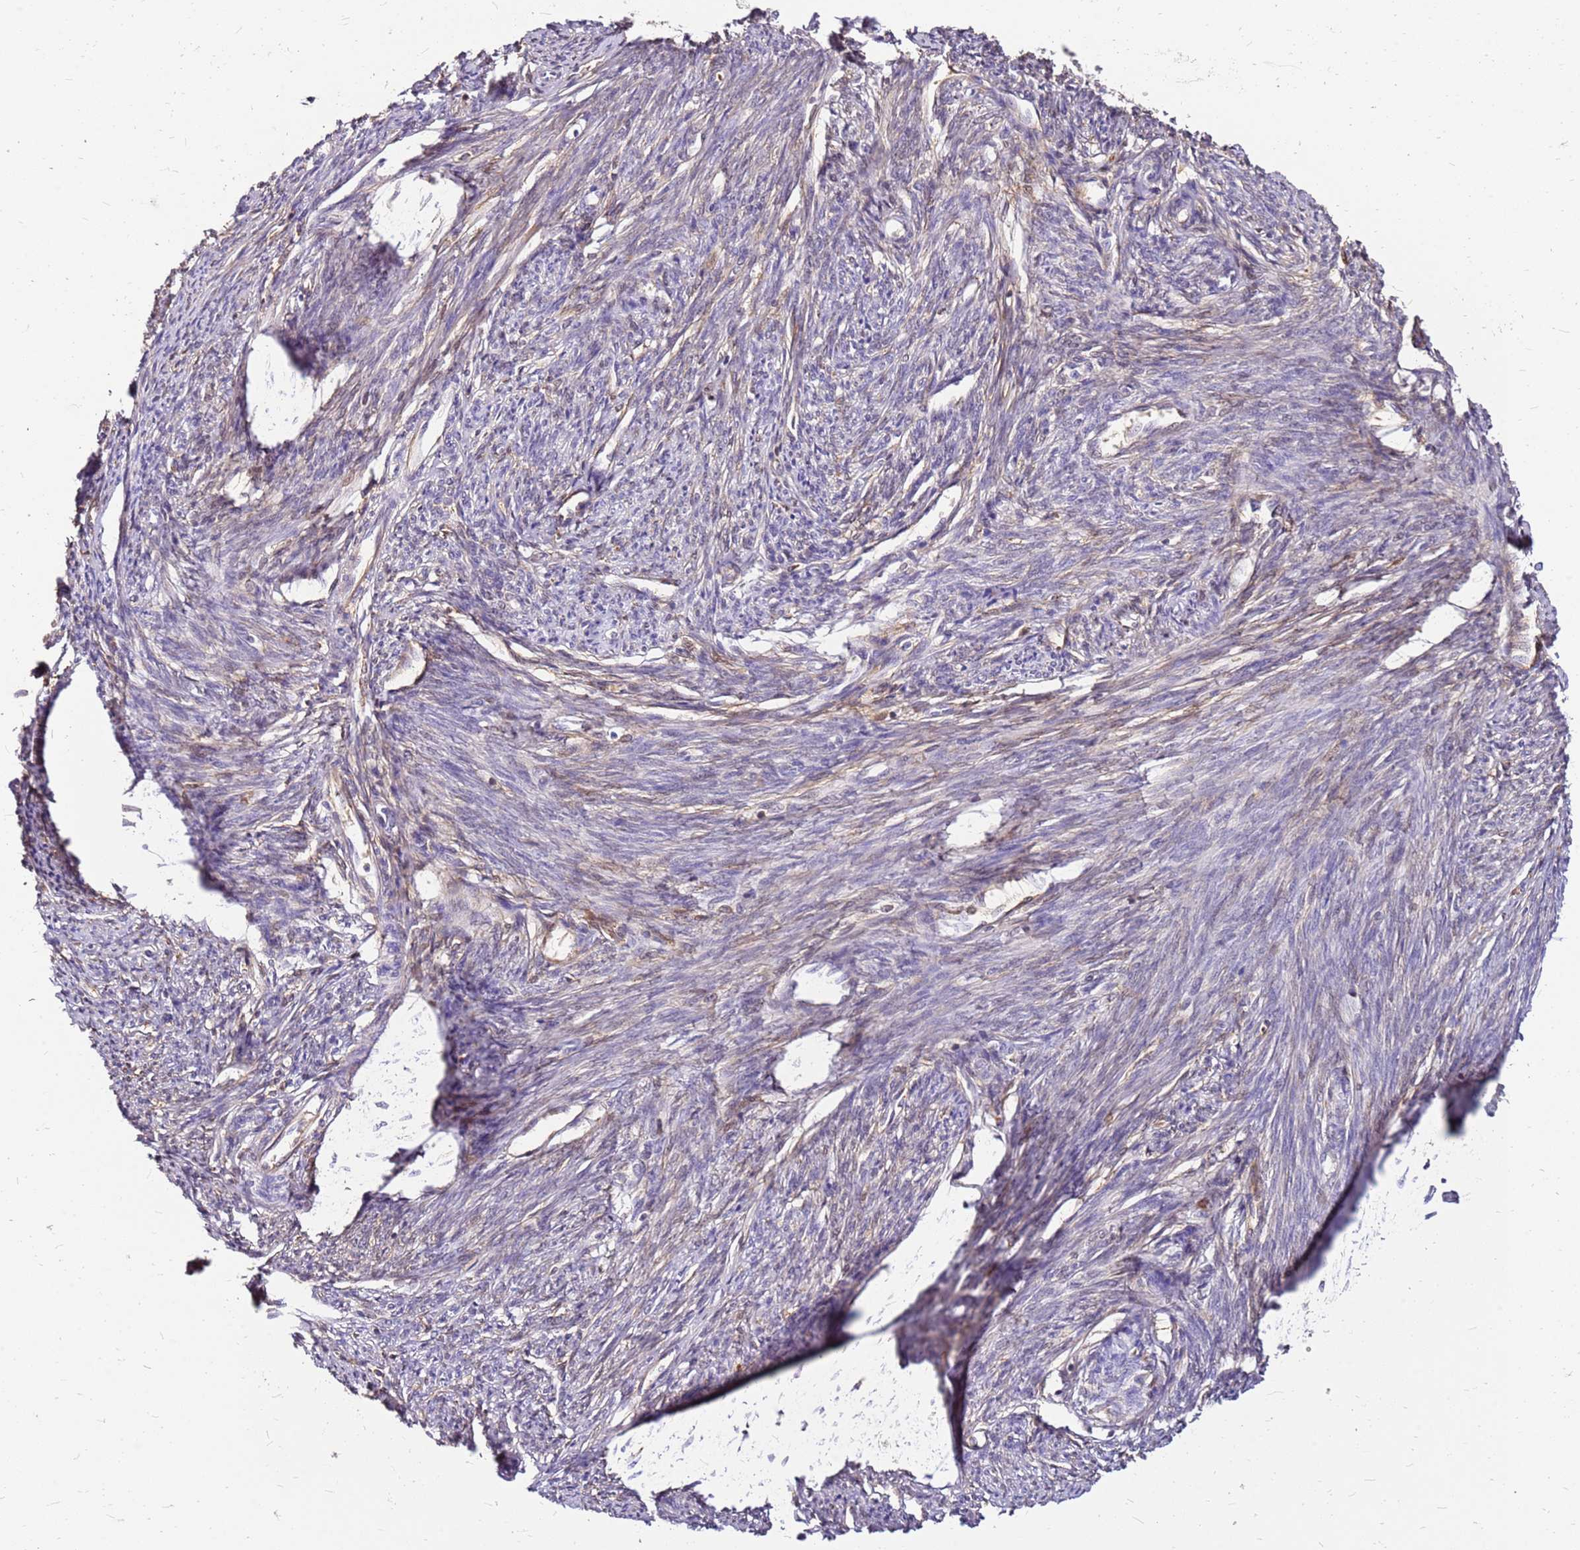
{"staining": {"intensity": "weak", "quantity": "25%-75%", "location": "cytoplasmic/membranous,nuclear"}, "tissue": "smooth muscle", "cell_type": "Smooth muscle cells", "image_type": "normal", "snomed": [{"axis": "morphology", "description": "Normal tissue, NOS"}, {"axis": "topography", "description": "Smooth muscle"}, {"axis": "topography", "description": "Uterus"}], "caption": "Smooth muscle cells exhibit weak cytoplasmic/membranous,nuclear staining in about 25%-75% of cells in unremarkable smooth muscle. Nuclei are stained in blue.", "gene": "ALDH1A3", "patient": {"sex": "female", "age": 59}}